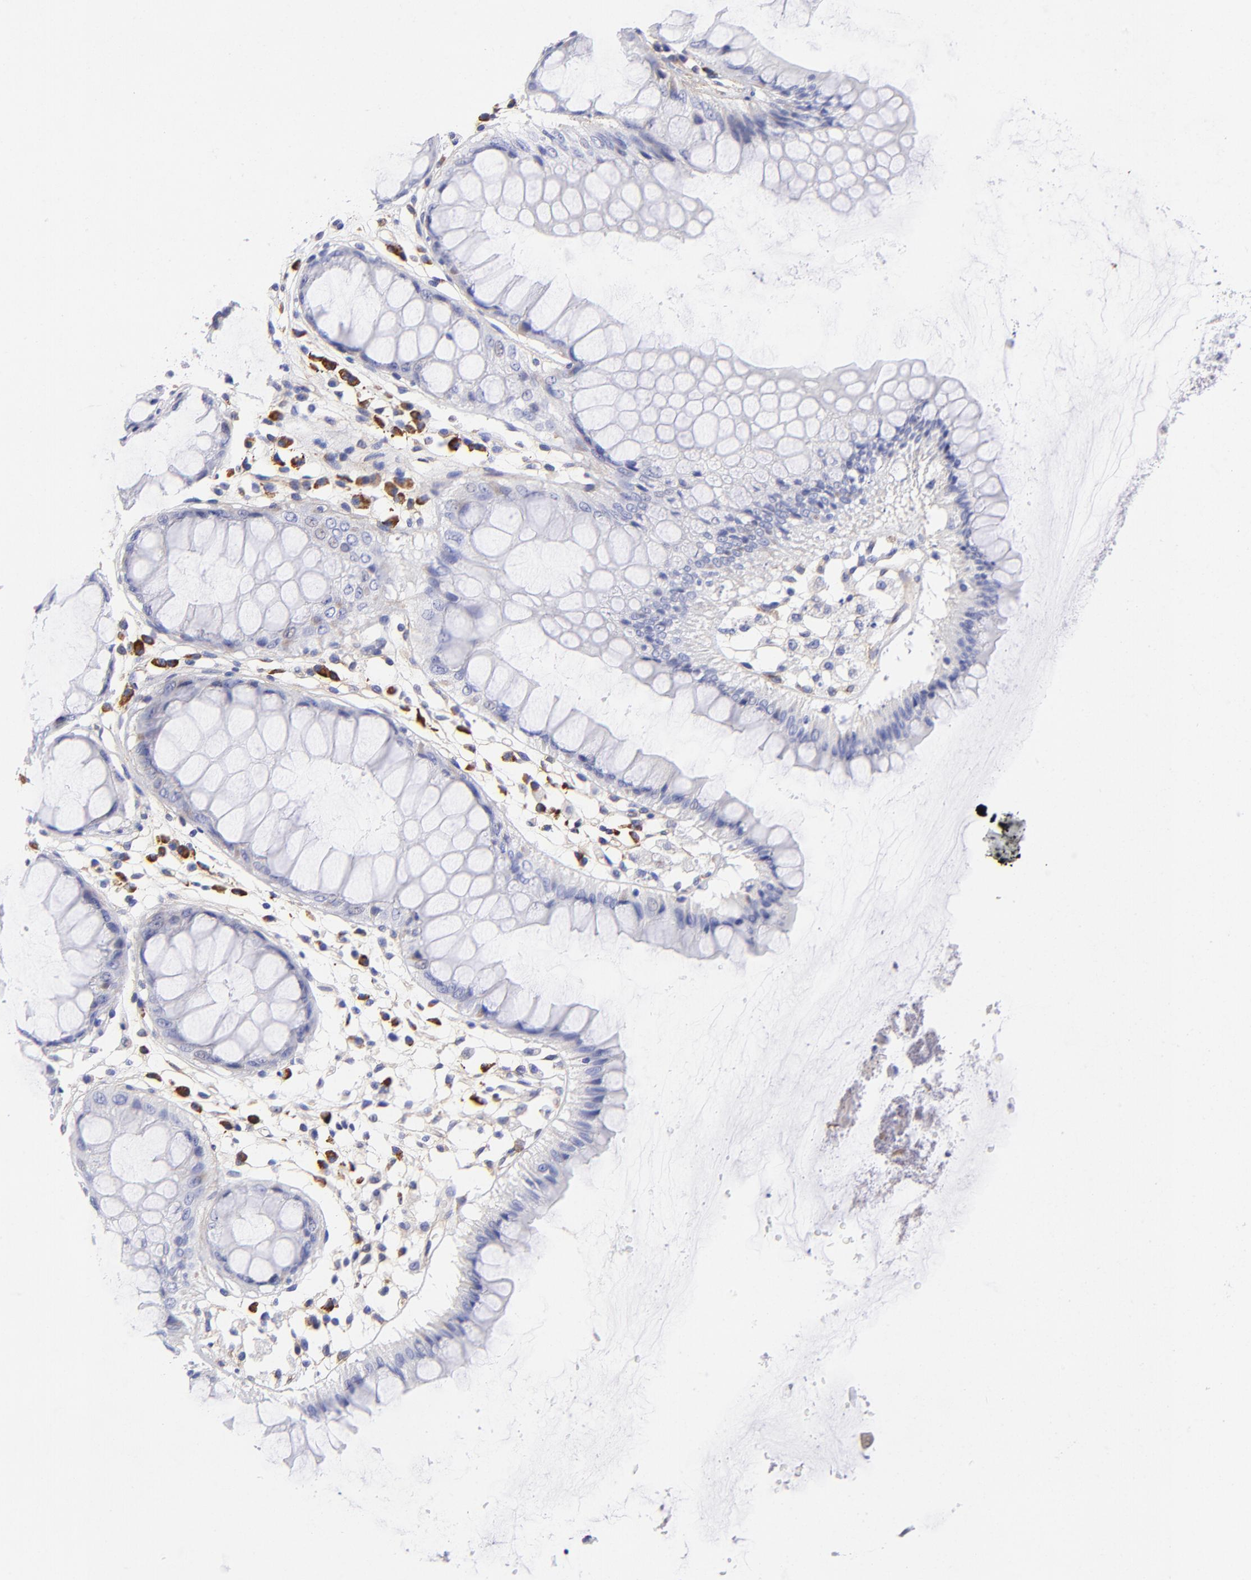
{"staining": {"intensity": "negative", "quantity": "none", "location": "none"}, "tissue": "rectum", "cell_type": "Glandular cells", "image_type": "normal", "snomed": [{"axis": "morphology", "description": "Normal tissue, NOS"}, {"axis": "morphology", "description": "Adenocarcinoma, NOS"}, {"axis": "topography", "description": "Rectum"}], "caption": "IHC image of normal rectum stained for a protein (brown), which displays no positivity in glandular cells. (DAB immunohistochemistry (IHC), high magnification).", "gene": "PPFIBP1", "patient": {"sex": "female", "age": 65}}